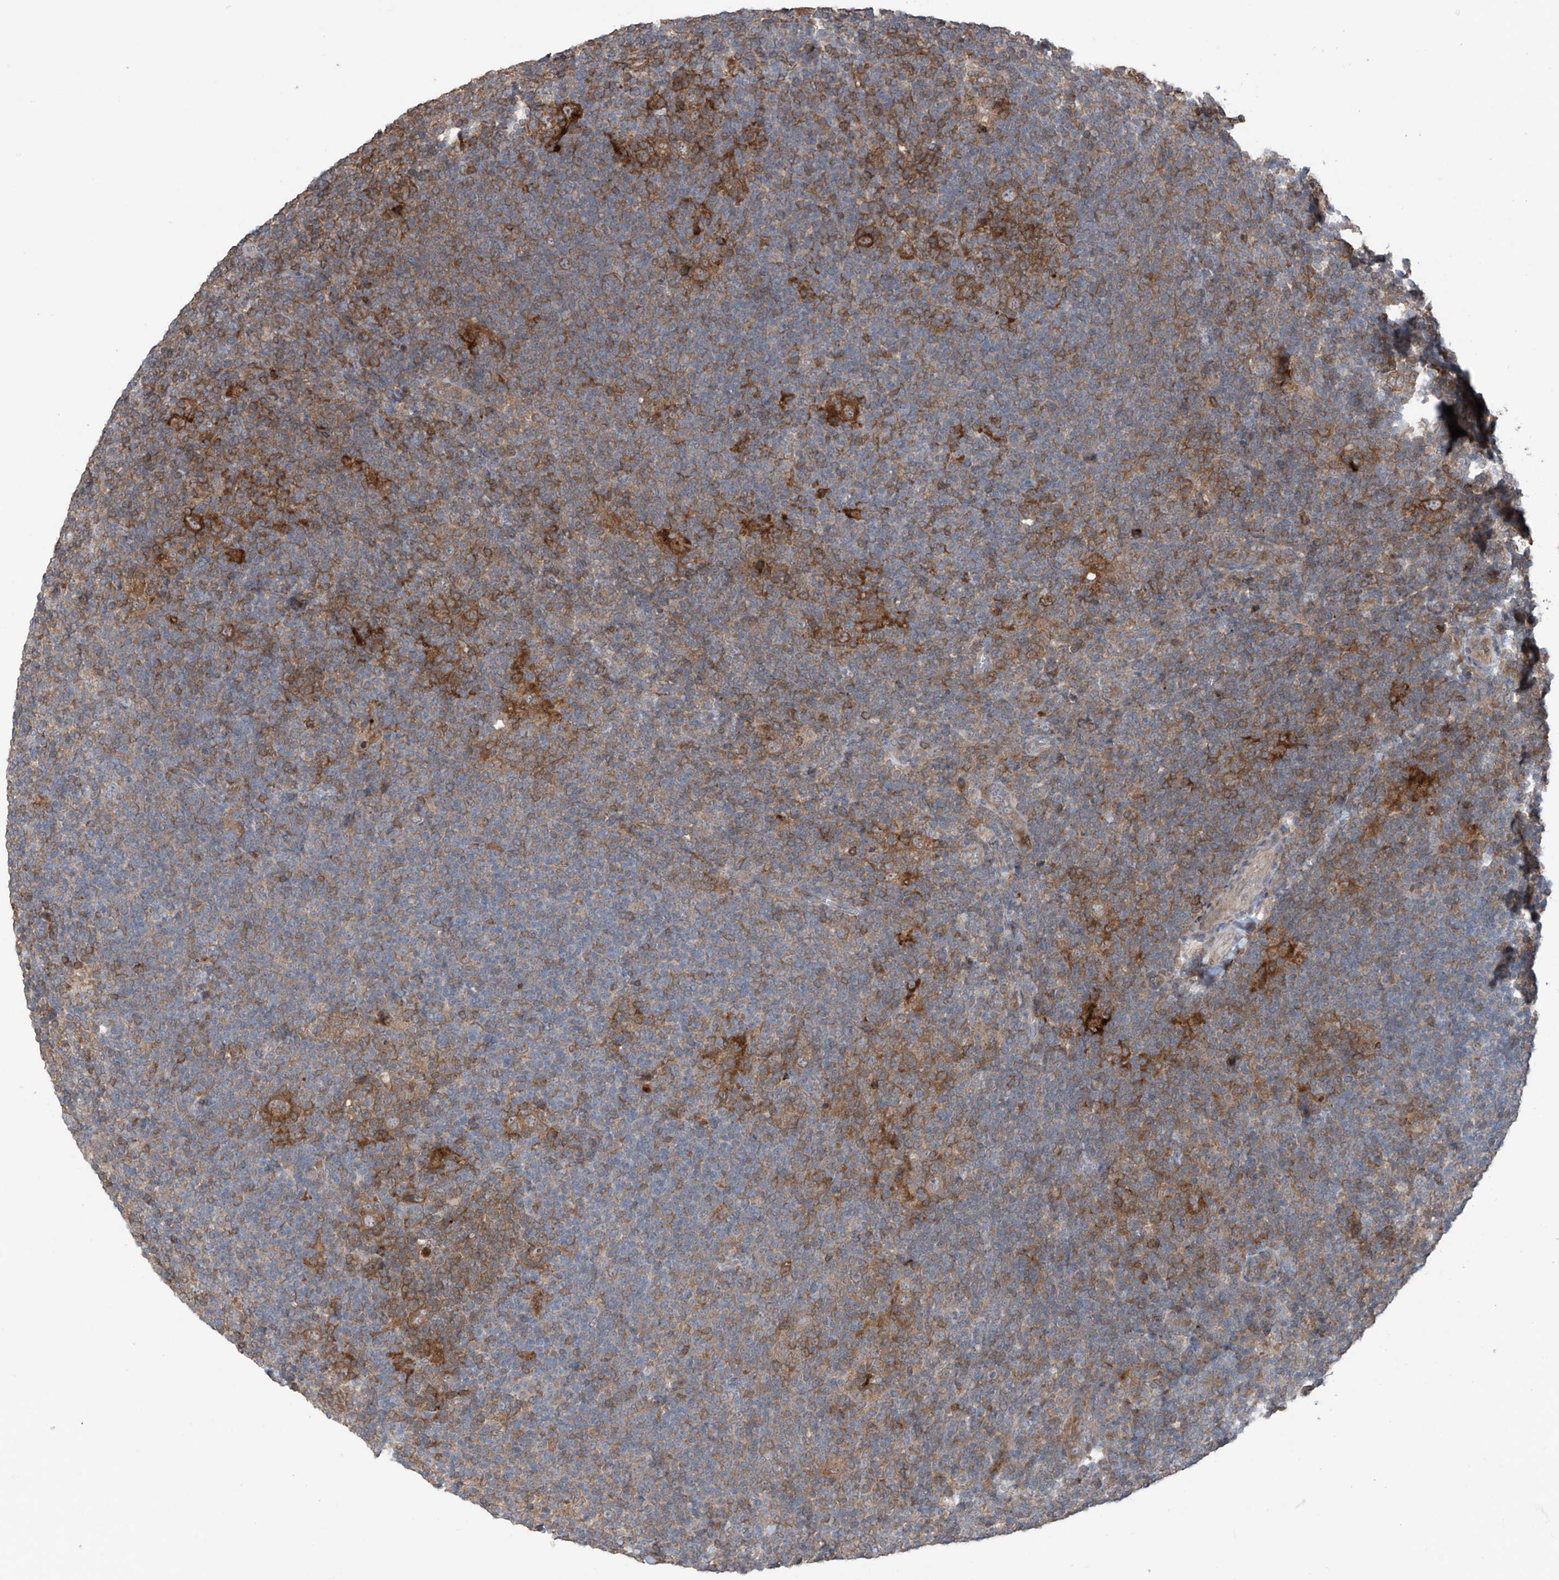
{"staining": {"intensity": "moderate", "quantity": ">75%", "location": "cytoplasmic/membranous"}, "tissue": "lymphoma", "cell_type": "Tumor cells", "image_type": "cancer", "snomed": [{"axis": "morphology", "description": "Hodgkin's disease, NOS"}, {"axis": "topography", "description": "Lymph node"}], "caption": "This photomicrograph reveals Hodgkin's disease stained with immunohistochemistry (IHC) to label a protein in brown. The cytoplasmic/membranous of tumor cells show moderate positivity for the protein. Nuclei are counter-stained blue.", "gene": "SAMD3", "patient": {"sex": "female", "age": 57}}